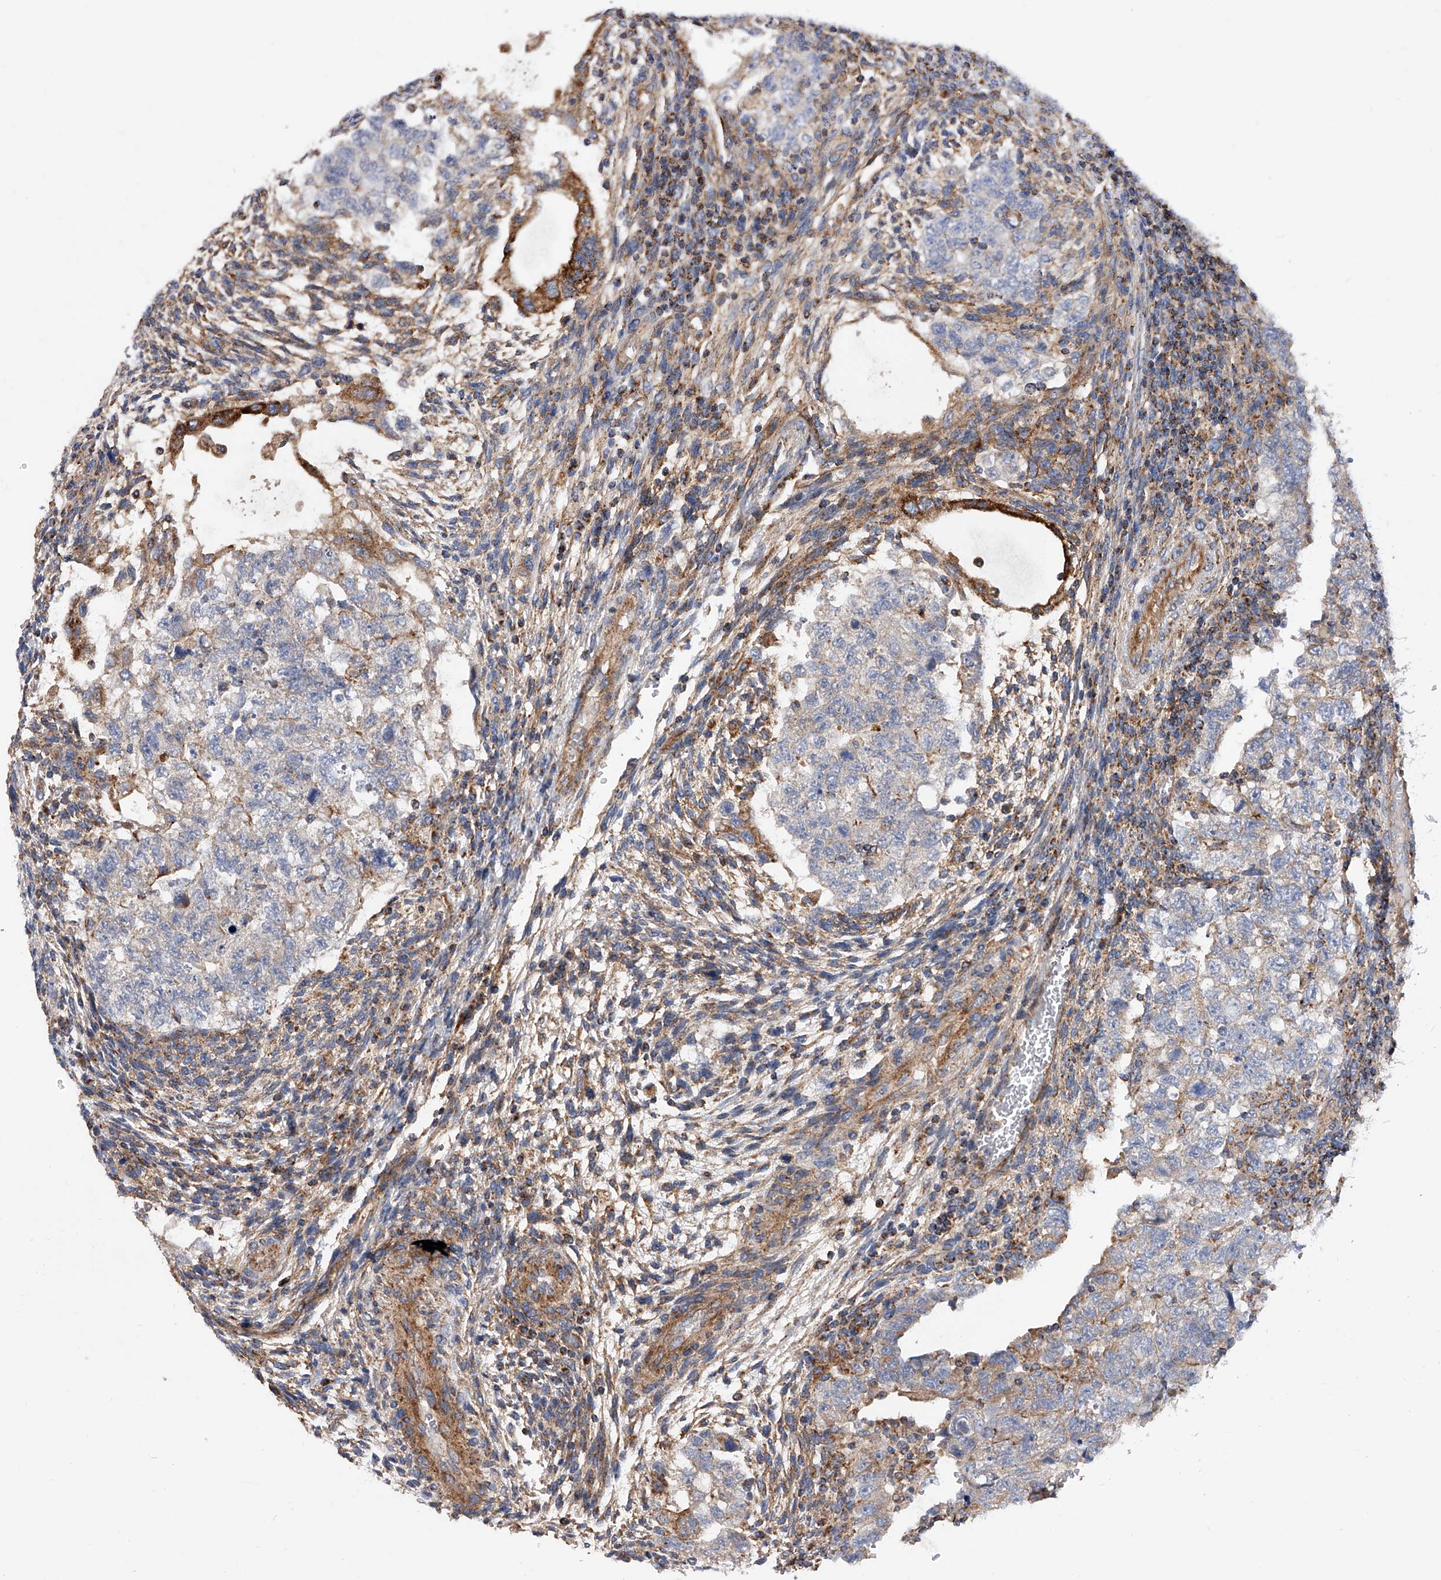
{"staining": {"intensity": "negative", "quantity": "none", "location": "none"}, "tissue": "testis cancer", "cell_type": "Tumor cells", "image_type": "cancer", "snomed": [{"axis": "morphology", "description": "Carcinoma, Embryonal, NOS"}, {"axis": "topography", "description": "Testis"}], "caption": "IHC of testis cancer (embryonal carcinoma) reveals no expression in tumor cells.", "gene": "PDSS2", "patient": {"sex": "male", "age": 36}}